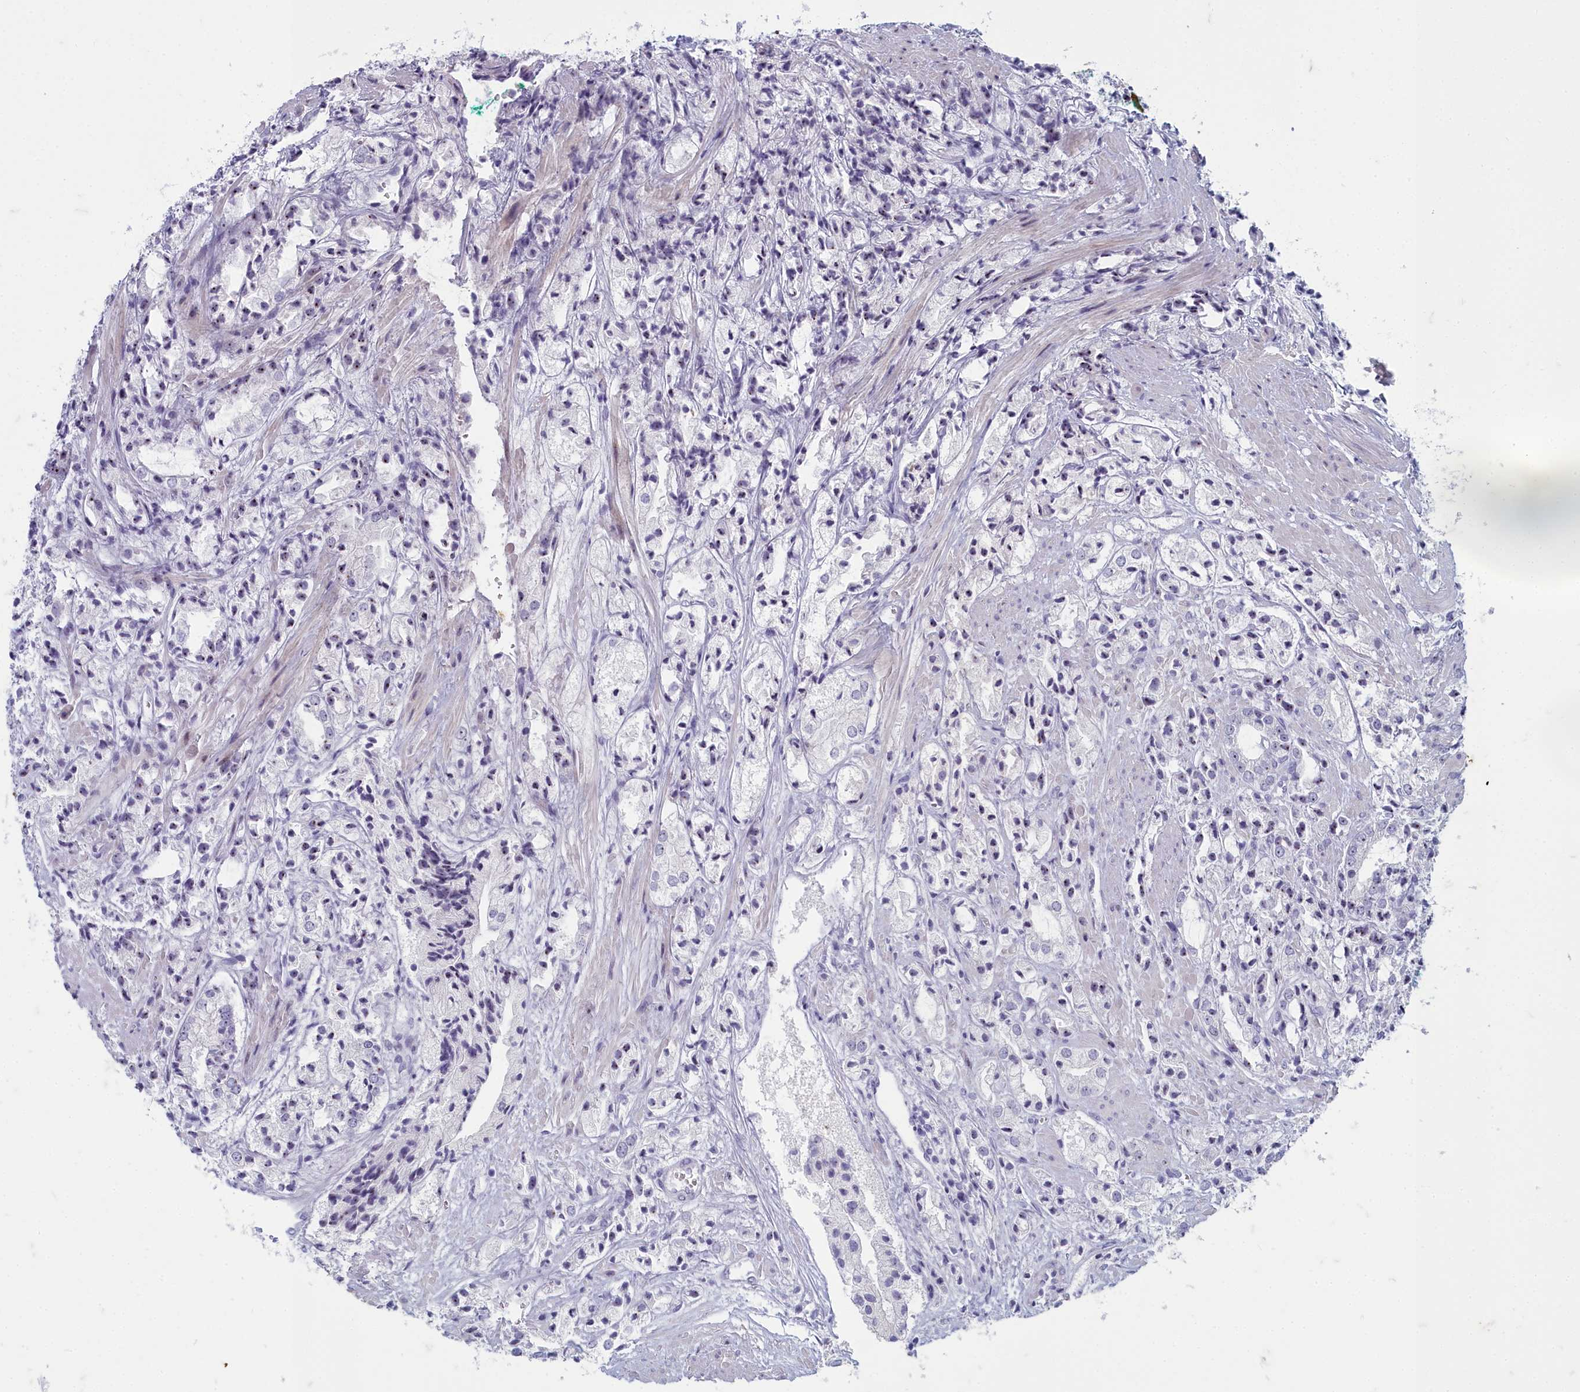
{"staining": {"intensity": "negative", "quantity": "none", "location": "none"}, "tissue": "prostate cancer", "cell_type": "Tumor cells", "image_type": "cancer", "snomed": [{"axis": "morphology", "description": "Adenocarcinoma, High grade"}, {"axis": "topography", "description": "Prostate"}], "caption": "A high-resolution photomicrograph shows IHC staining of adenocarcinoma (high-grade) (prostate), which exhibits no significant positivity in tumor cells. (DAB (3,3'-diaminobenzidine) immunohistochemistry with hematoxylin counter stain).", "gene": "INSYN2A", "patient": {"sex": "male", "age": 50}}